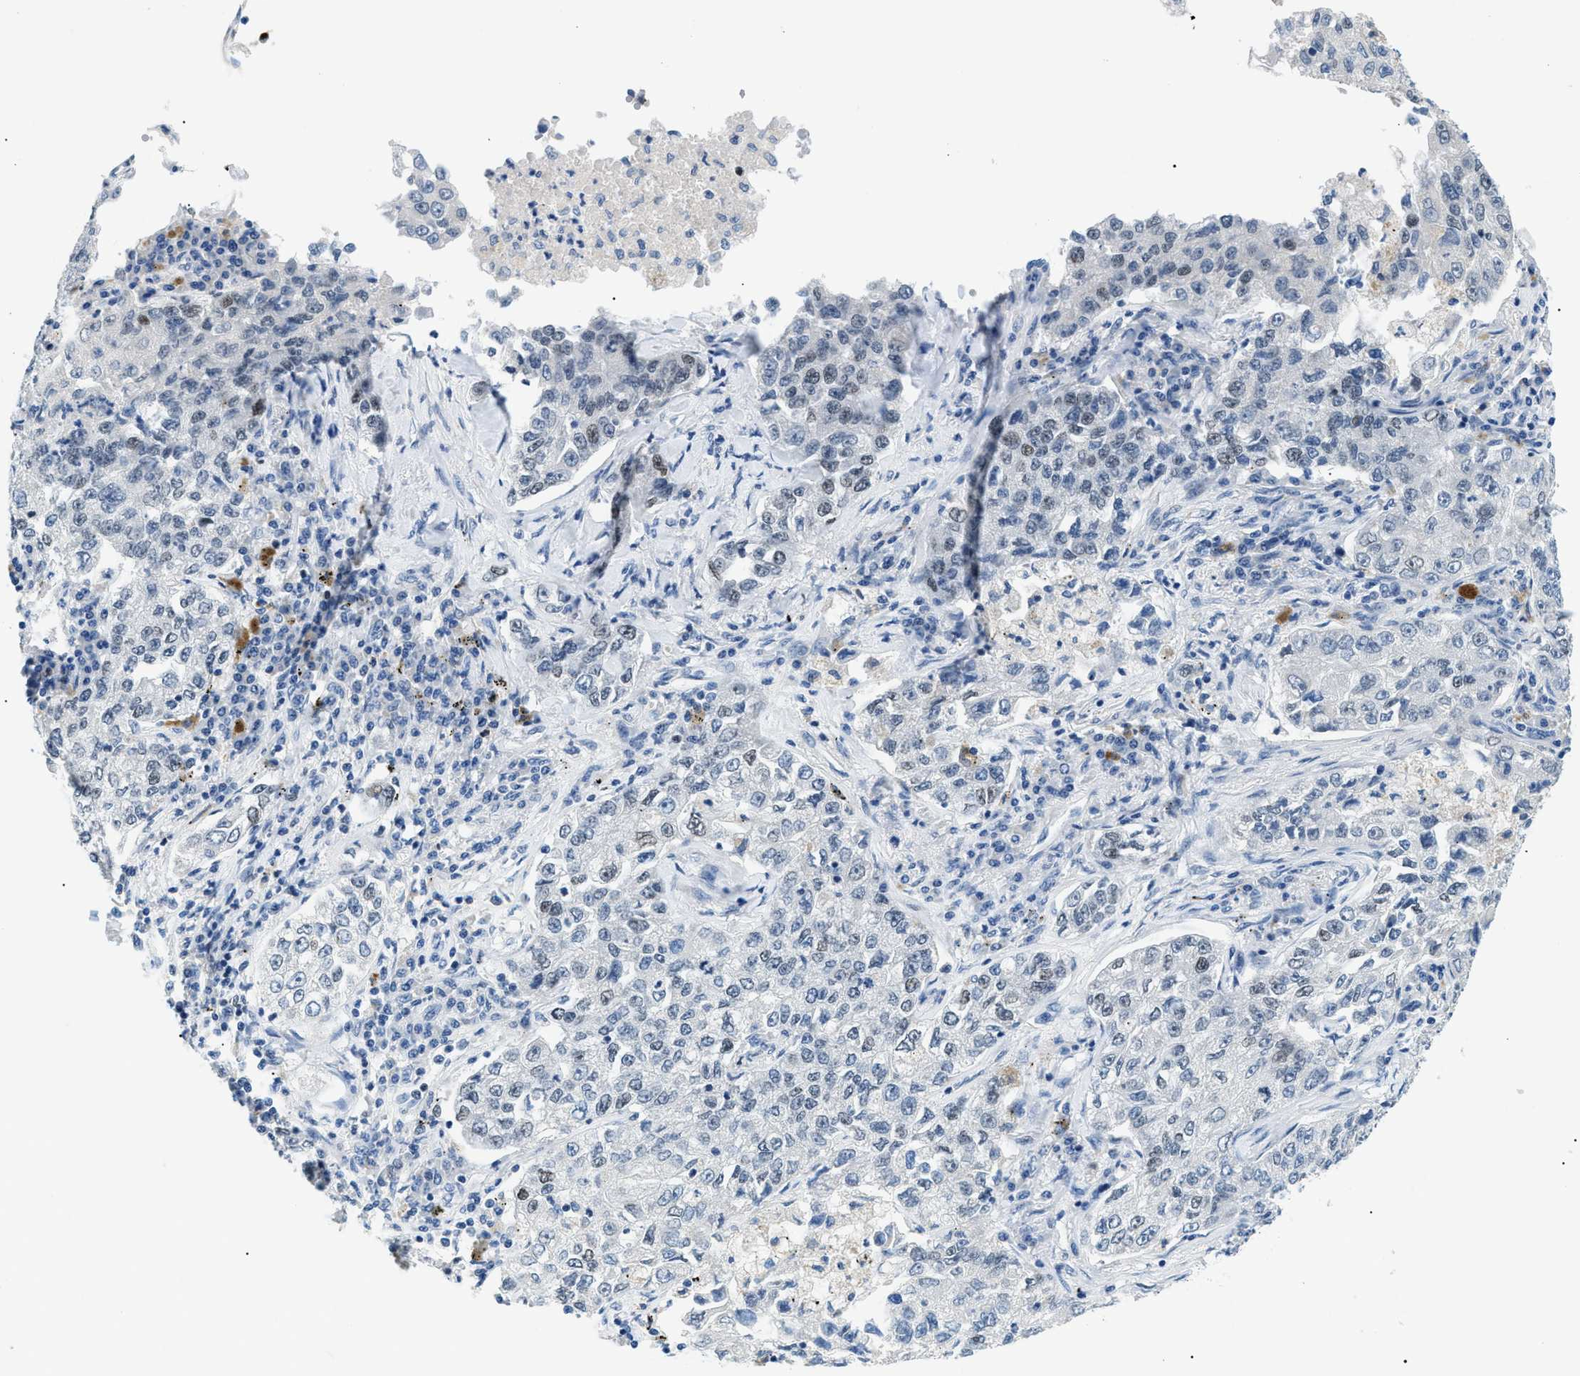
{"staining": {"intensity": "weak", "quantity": "<25%", "location": "nuclear"}, "tissue": "lung cancer", "cell_type": "Tumor cells", "image_type": "cancer", "snomed": [{"axis": "morphology", "description": "Adenocarcinoma, NOS"}, {"axis": "topography", "description": "Lung"}], "caption": "High magnification brightfield microscopy of lung cancer stained with DAB (3,3'-diaminobenzidine) (brown) and counterstained with hematoxylin (blue): tumor cells show no significant expression.", "gene": "SMARCC1", "patient": {"sex": "male", "age": 49}}